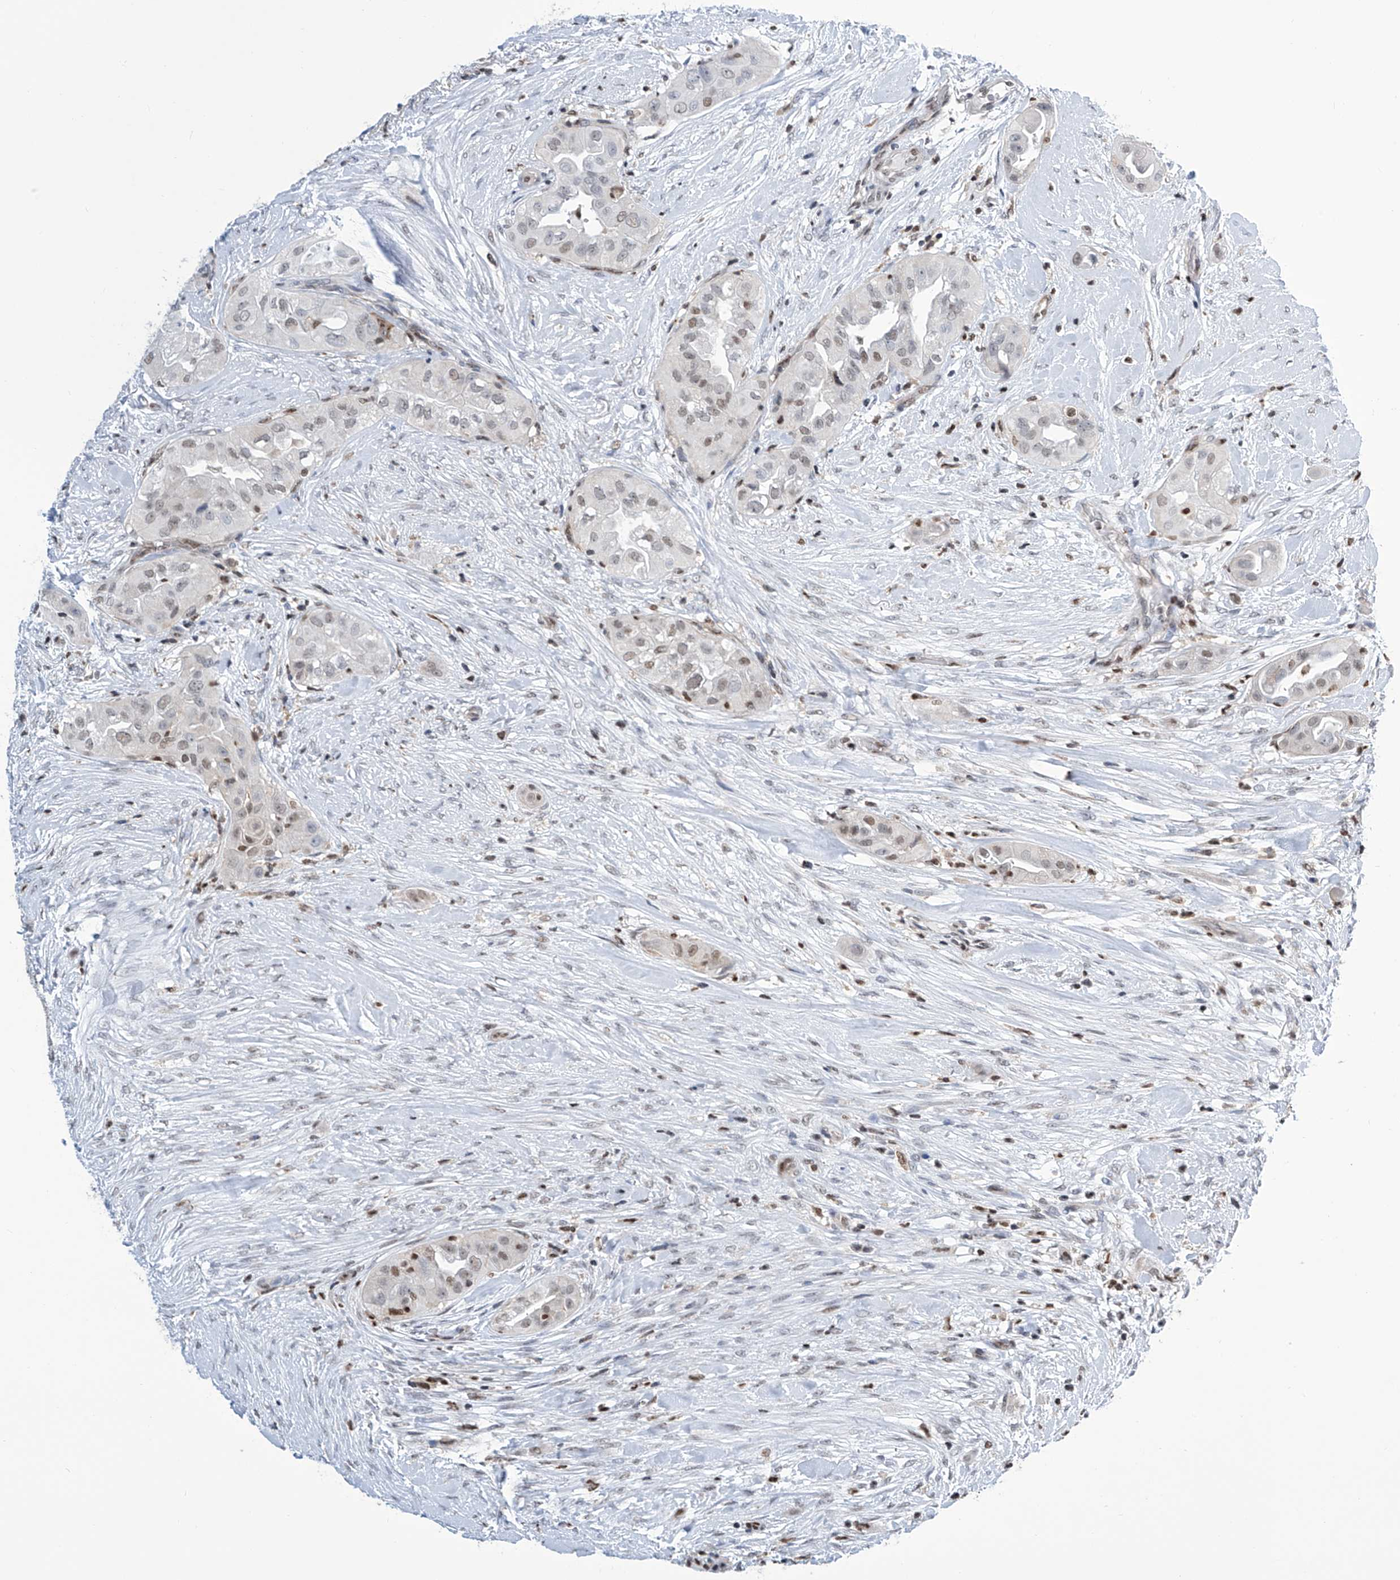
{"staining": {"intensity": "weak", "quantity": "25%-75%", "location": "nuclear"}, "tissue": "thyroid cancer", "cell_type": "Tumor cells", "image_type": "cancer", "snomed": [{"axis": "morphology", "description": "Papillary adenocarcinoma, NOS"}, {"axis": "topography", "description": "Thyroid gland"}], "caption": "Weak nuclear positivity is seen in approximately 25%-75% of tumor cells in thyroid cancer (papillary adenocarcinoma).", "gene": "SREBF2", "patient": {"sex": "female", "age": 59}}